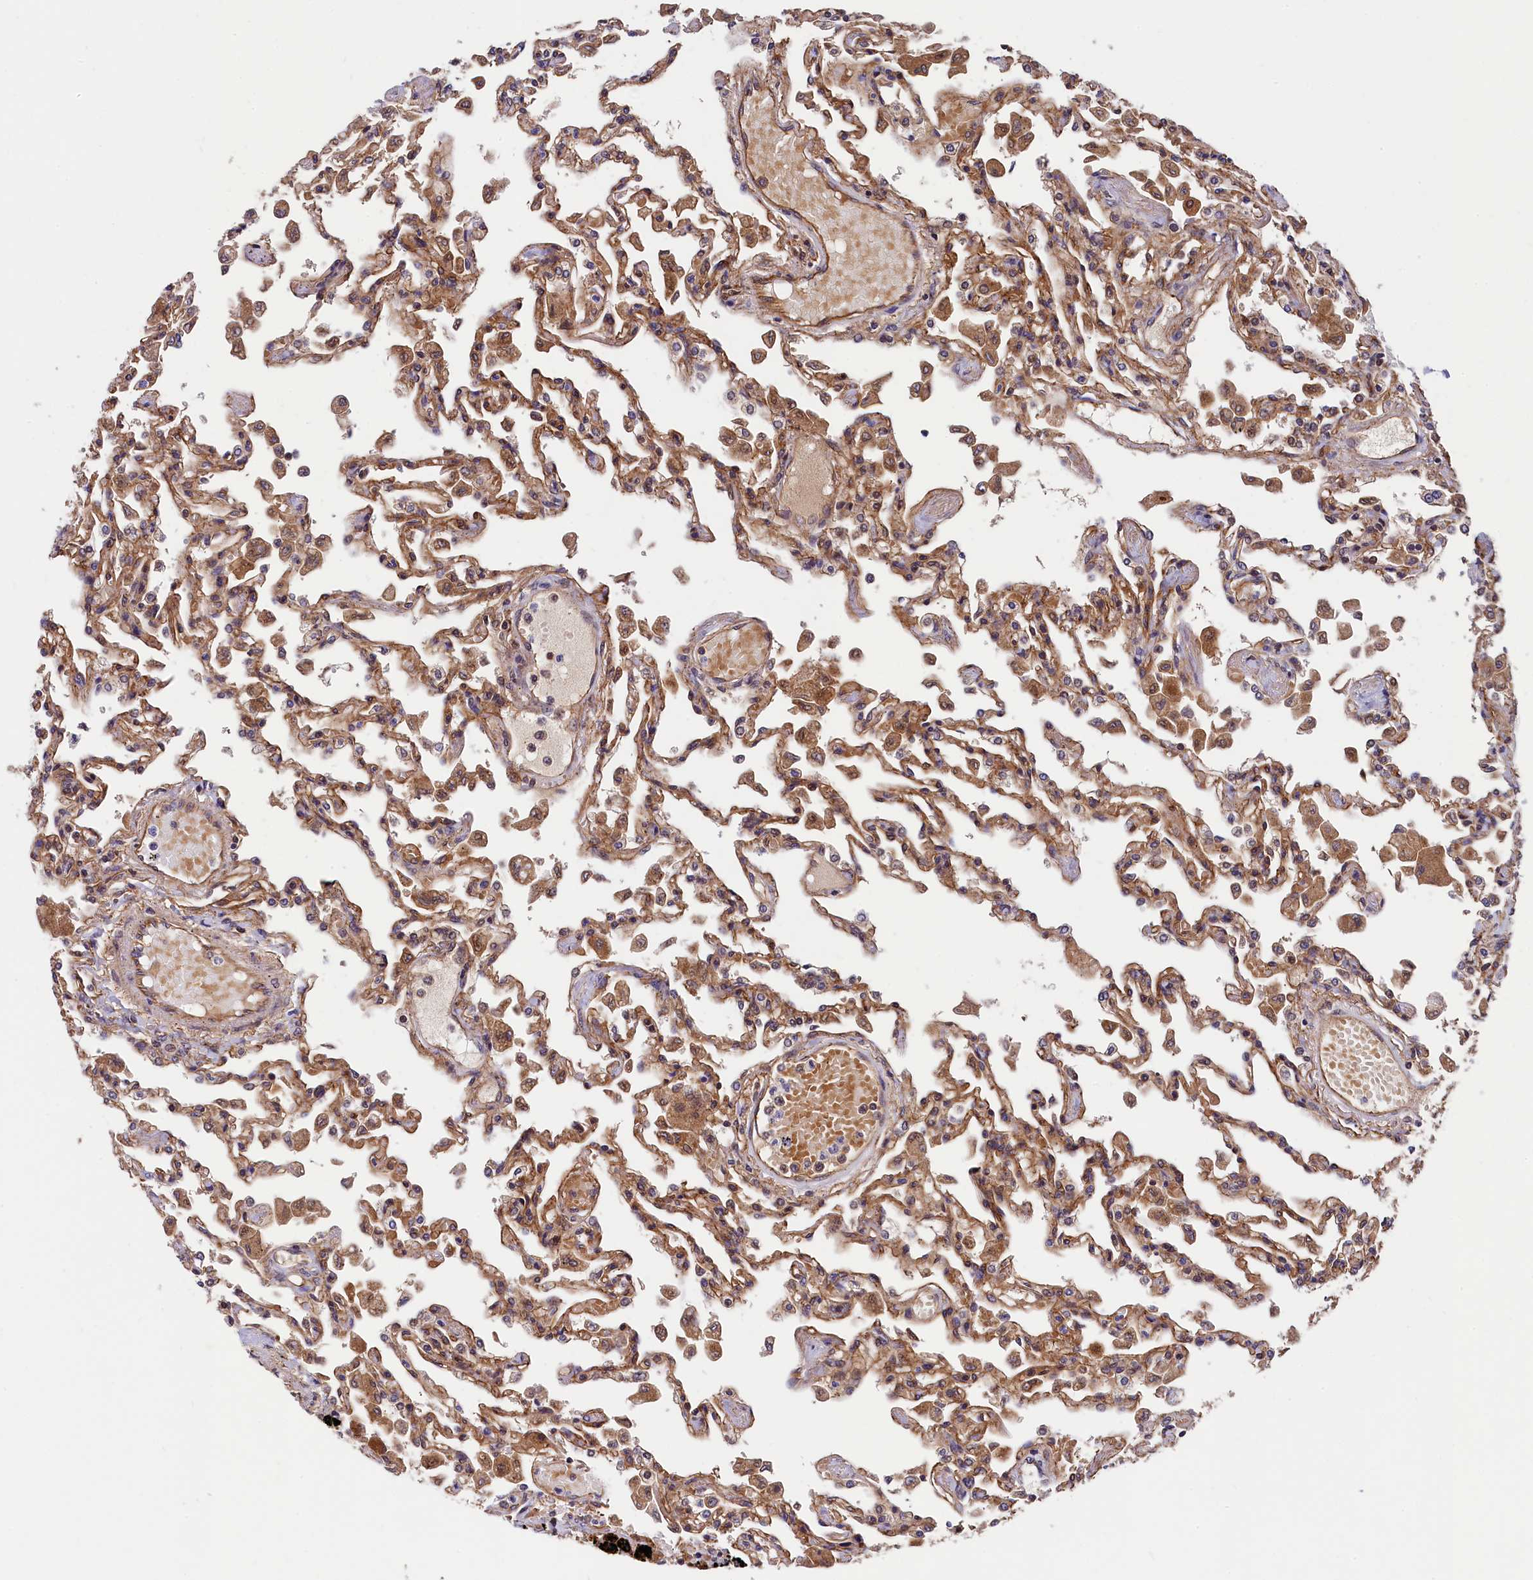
{"staining": {"intensity": "moderate", "quantity": ">75%", "location": "cytoplasmic/membranous"}, "tissue": "lung", "cell_type": "Alveolar cells", "image_type": "normal", "snomed": [{"axis": "morphology", "description": "Normal tissue, NOS"}, {"axis": "topography", "description": "Bronchus"}, {"axis": "topography", "description": "Lung"}], "caption": "Lung stained with a brown dye demonstrates moderate cytoplasmic/membranous positive expression in approximately >75% of alveolar cells.", "gene": "ARL14EP", "patient": {"sex": "female", "age": 49}}